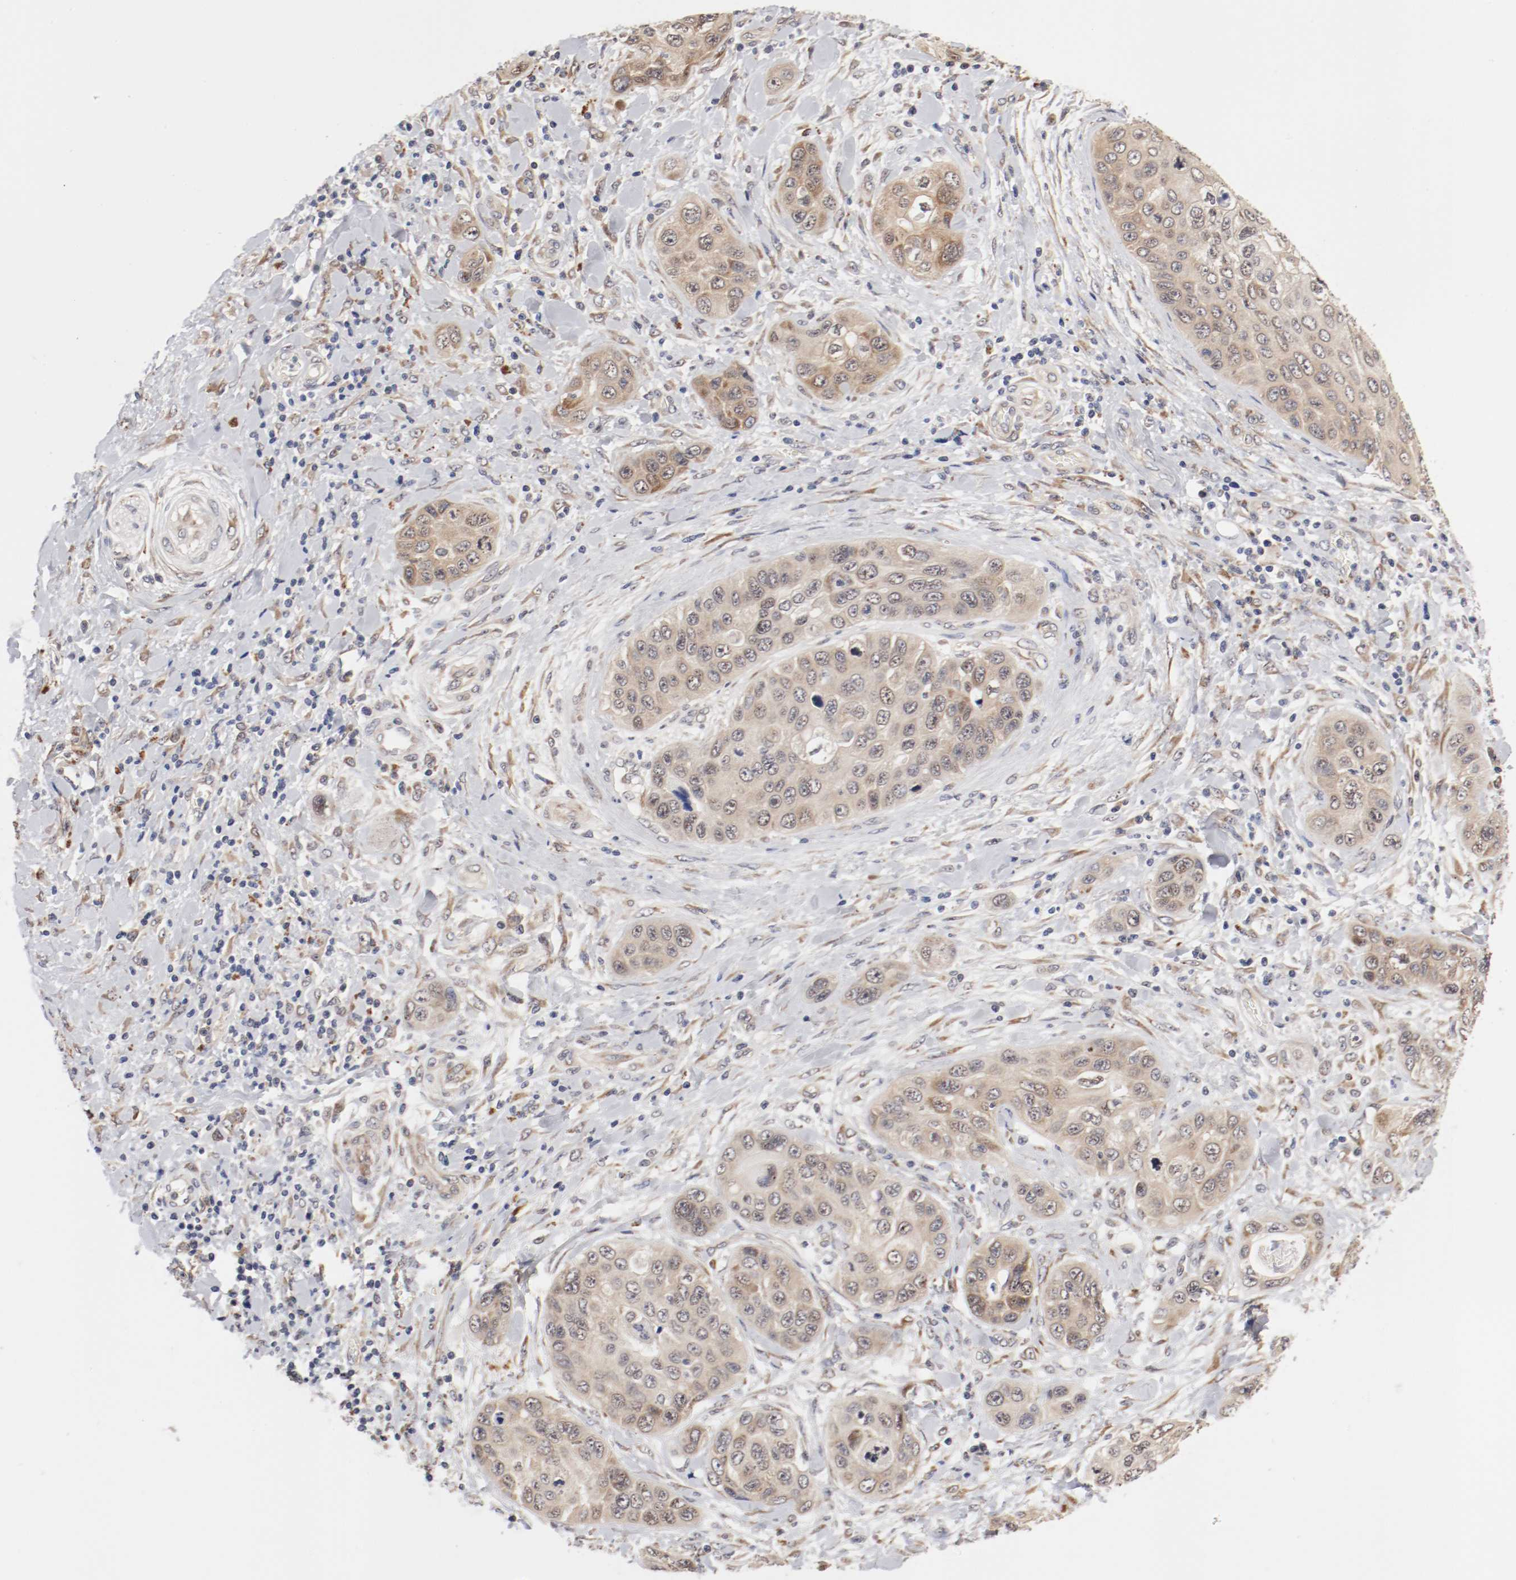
{"staining": {"intensity": "weak", "quantity": ">75%", "location": "cytoplasmic/membranous"}, "tissue": "pancreatic cancer", "cell_type": "Tumor cells", "image_type": "cancer", "snomed": [{"axis": "morphology", "description": "Adenocarcinoma, NOS"}, {"axis": "topography", "description": "Pancreas"}], "caption": "An image of human pancreatic cancer (adenocarcinoma) stained for a protein shows weak cytoplasmic/membranous brown staining in tumor cells.", "gene": "FKBP3", "patient": {"sex": "female", "age": 70}}